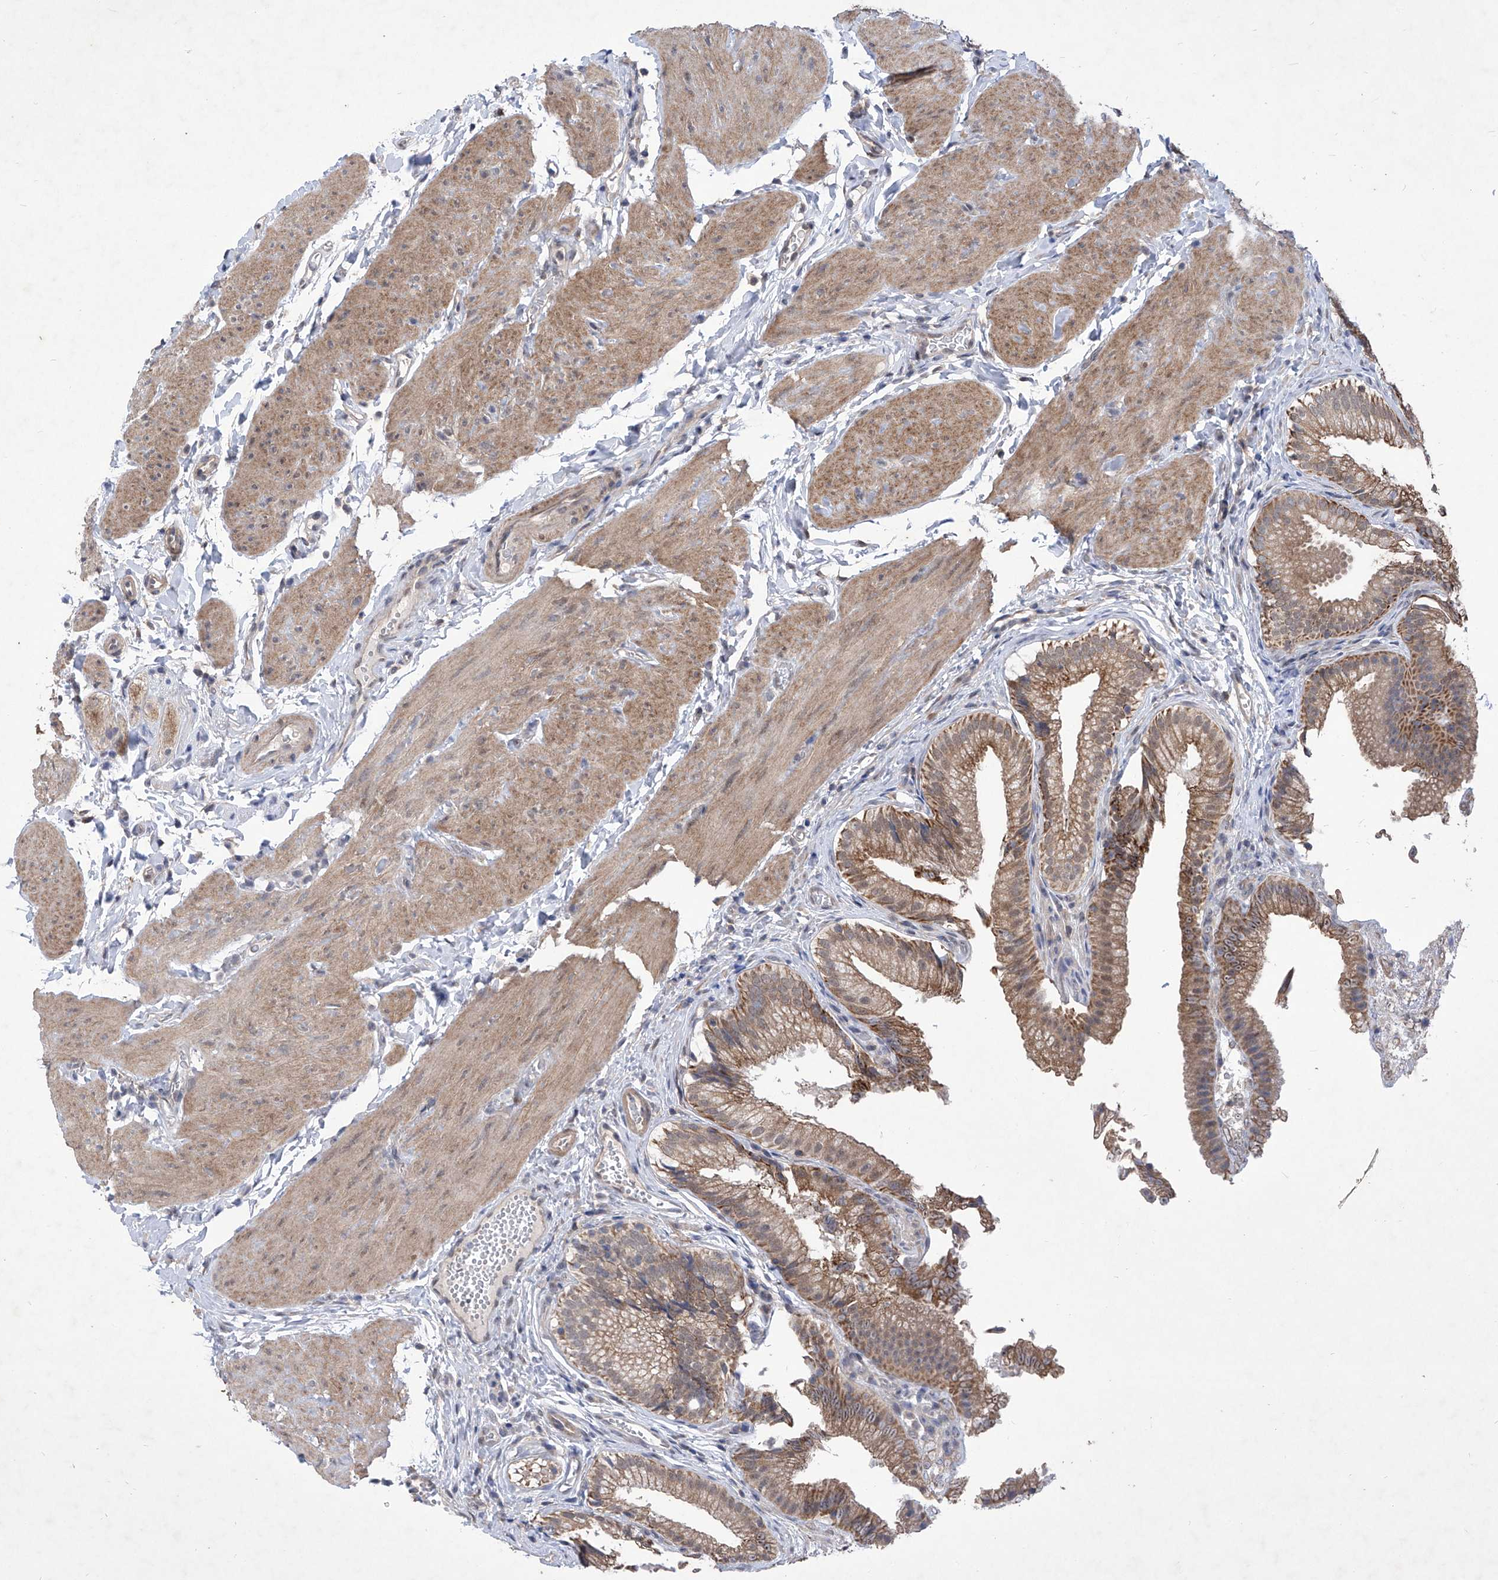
{"staining": {"intensity": "moderate", "quantity": ">75%", "location": "cytoplasmic/membranous"}, "tissue": "gallbladder", "cell_type": "Glandular cells", "image_type": "normal", "snomed": [{"axis": "morphology", "description": "Normal tissue, NOS"}, {"axis": "topography", "description": "Gallbladder"}], "caption": "A high-resolution image shows immunohistochemistry (IHC) staining of unremarkable gallbladder, which shows moderate cytoplasmic/membranous positivity in approximately >75% of glandular cells. Nuclei are stained in blue.", "gene": "KIFC2", "patient": {"sex": "female", "age": 30}}